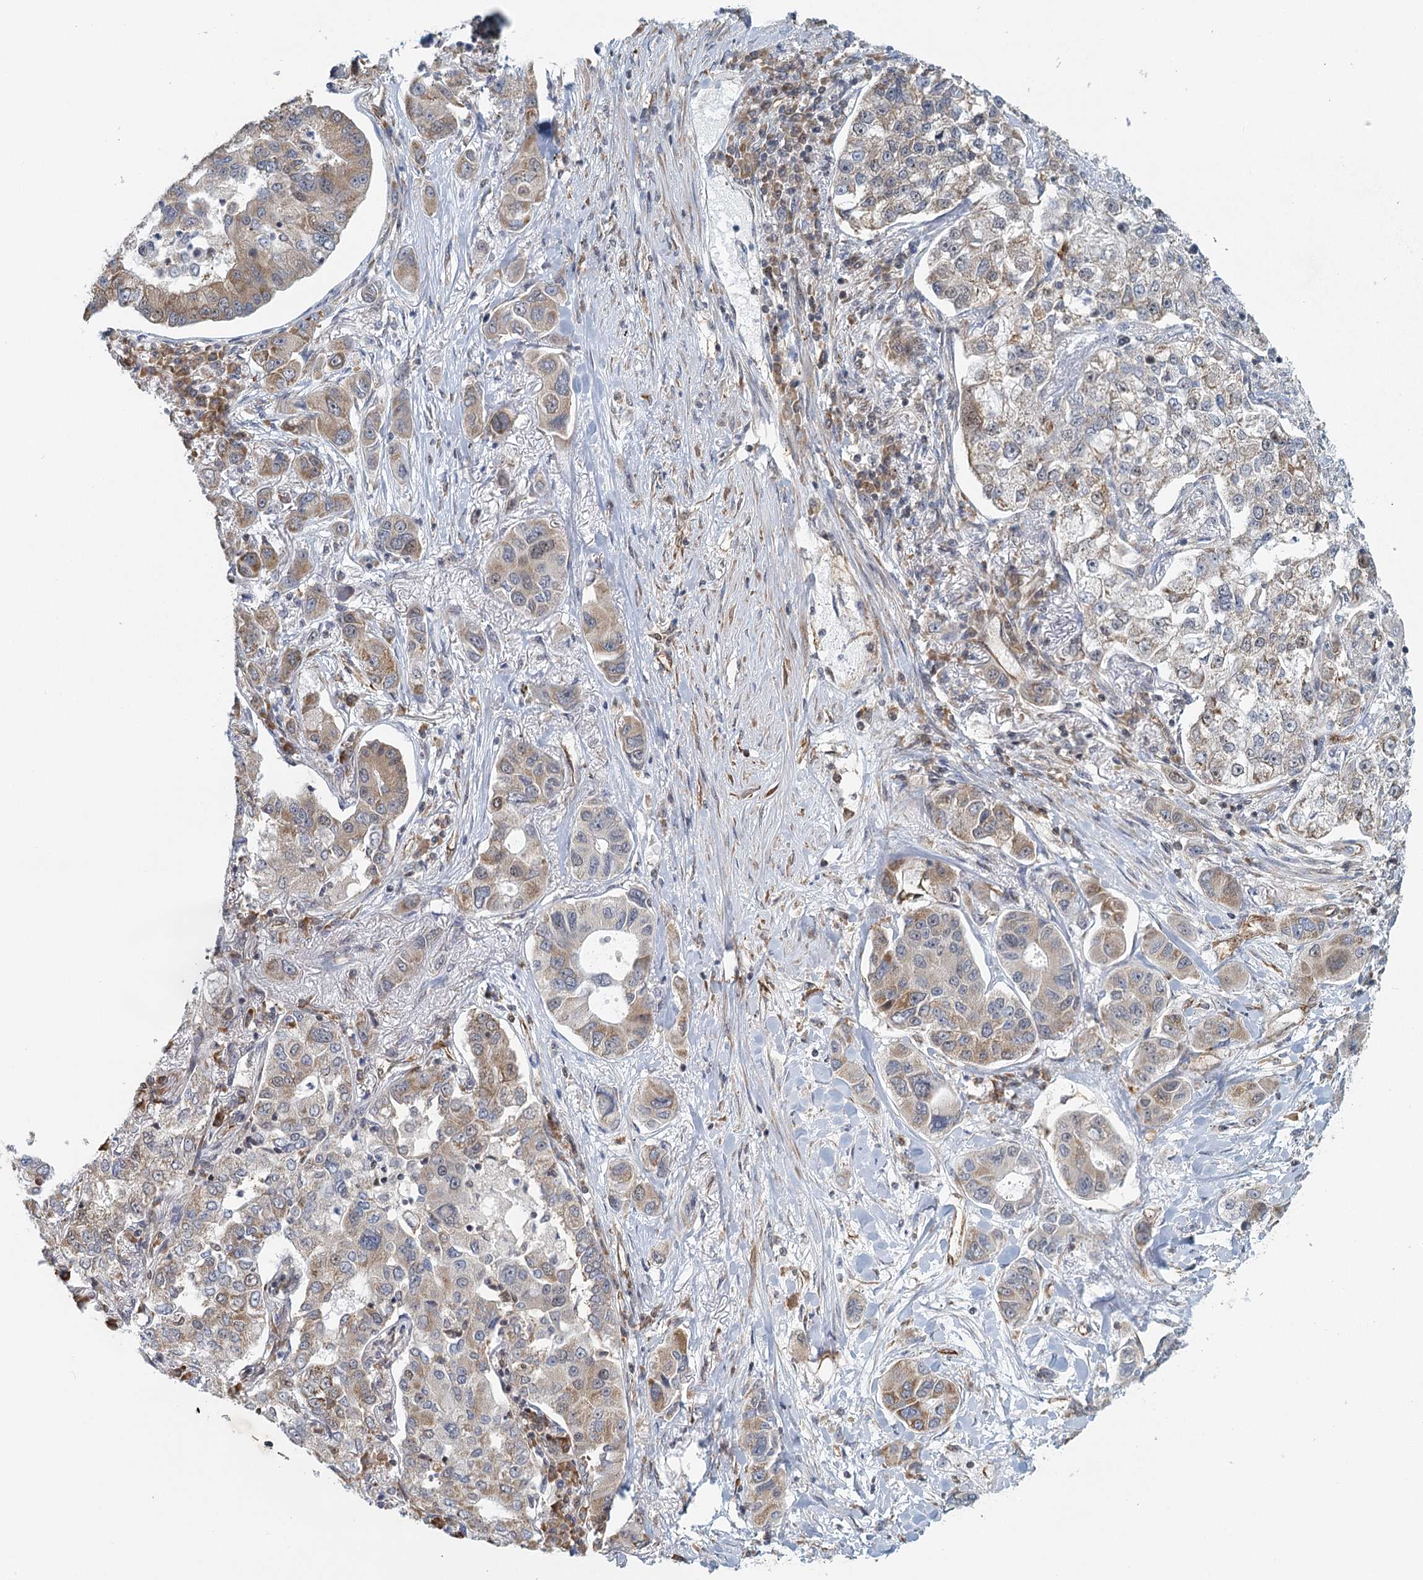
{"staining": {"intensity": "moderate", "quantity": "25%-75%", "location": "cytoplasmic/membranous,nuclear"}, "tissue": "lung cancer", "cell_type": "Tumor cells", "image_type": "cancer", "snomed": [{"axis": "morphology", "description": "Adenocarcinoma, NOS"}, {"axis": "topography", "description": "Lung"}], "caption": "A brown stain highlights moderate cytoplasmic/membranous and nuclear positivity of a protein in human adenocarcinoma (lung) tumor cells.", "gene": "GPATCH11", "patient": {"sex": "male", "age": 49}}